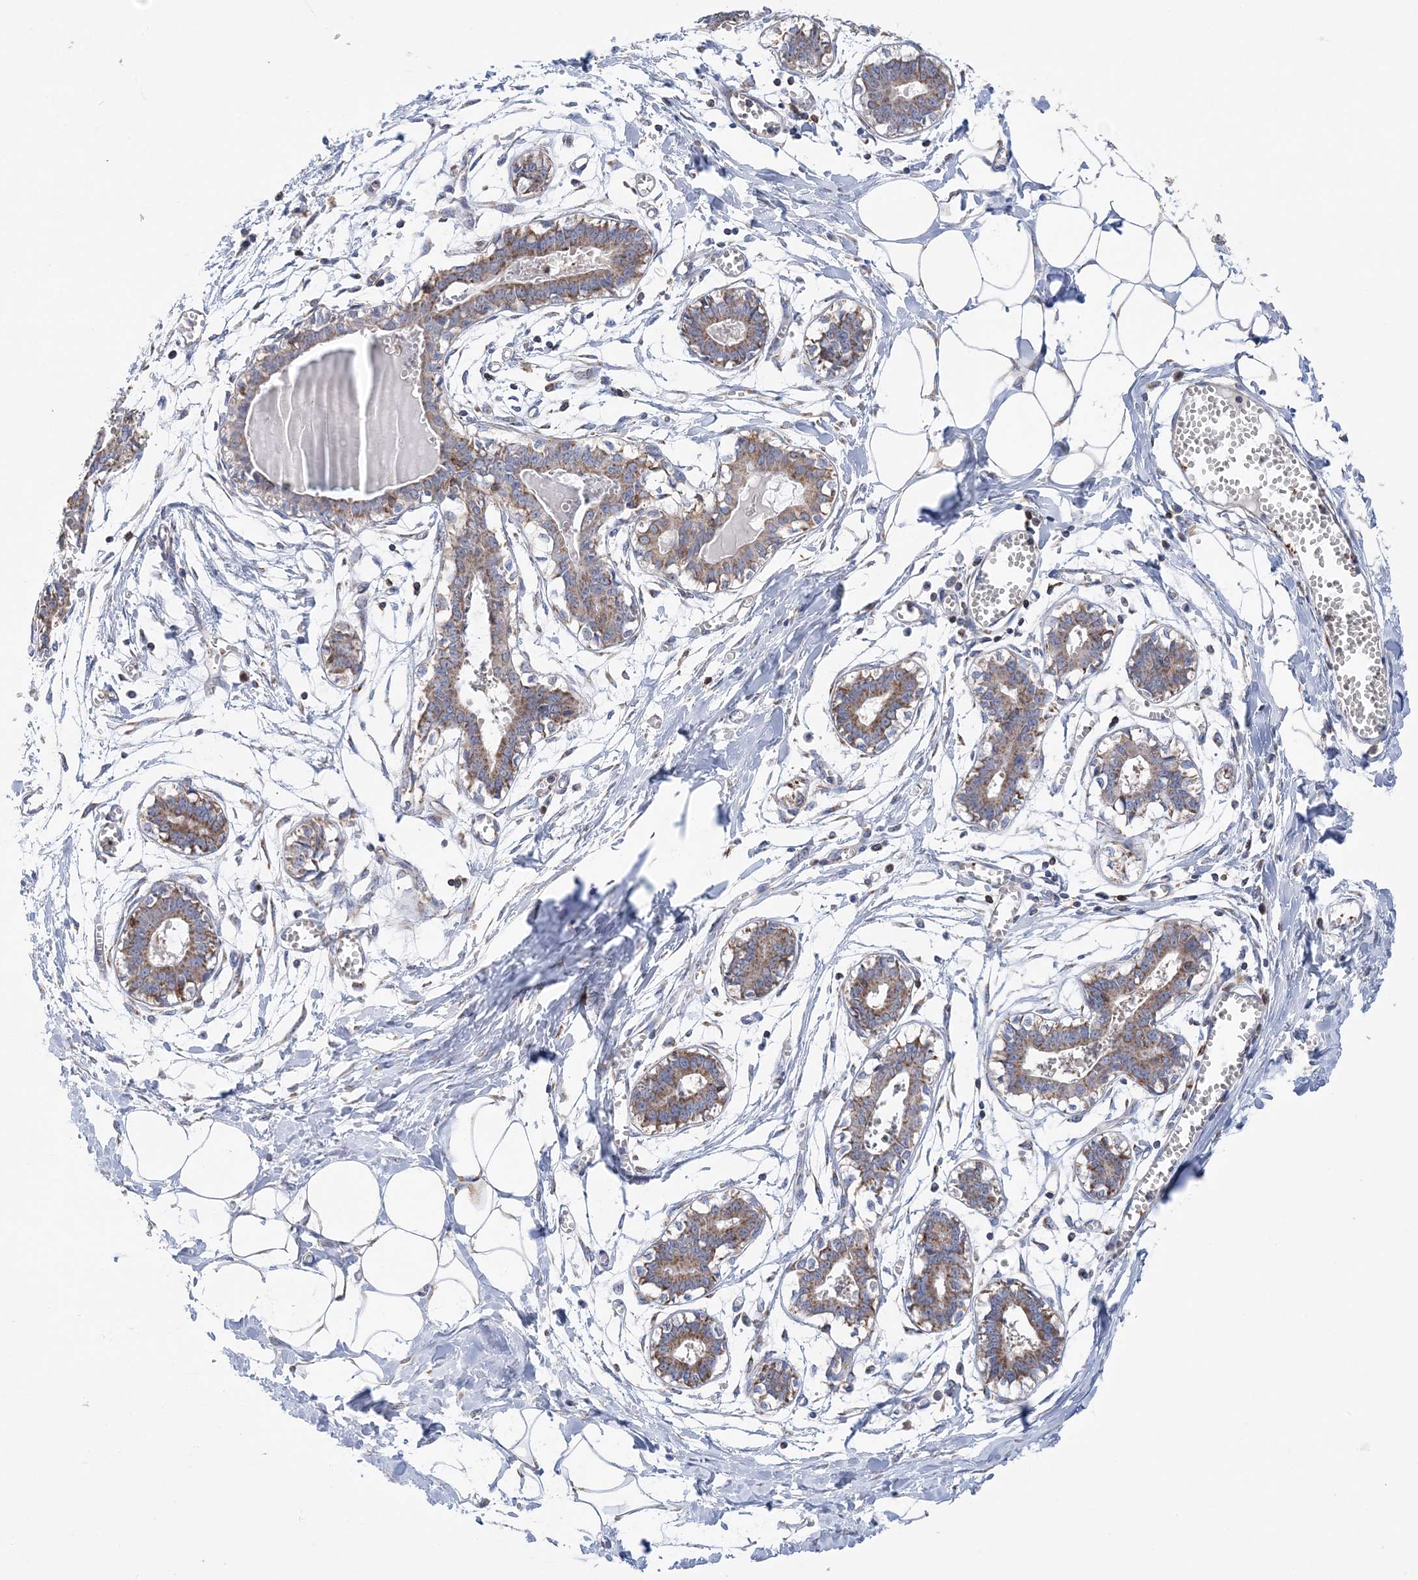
{"staining": {"intensity": "negative", "quantity": "none", "location": "none"}, "tissue": "breast", "cell_type": "Adipocytes", "image_type": "normal", "snomed": [{"axis": "morphology", "description": "Normal tissue, NOS"}, {"axis": "topography", "description": "Breast"}], "caption": "High magnification brightfield microscopy of normal breast stained with DAB (brown) and counterstained with hematoxylin (blue): adipocytes show no significant staining.", "gene": "TTC32", "patient": {"sex": "female", "age": 27}}